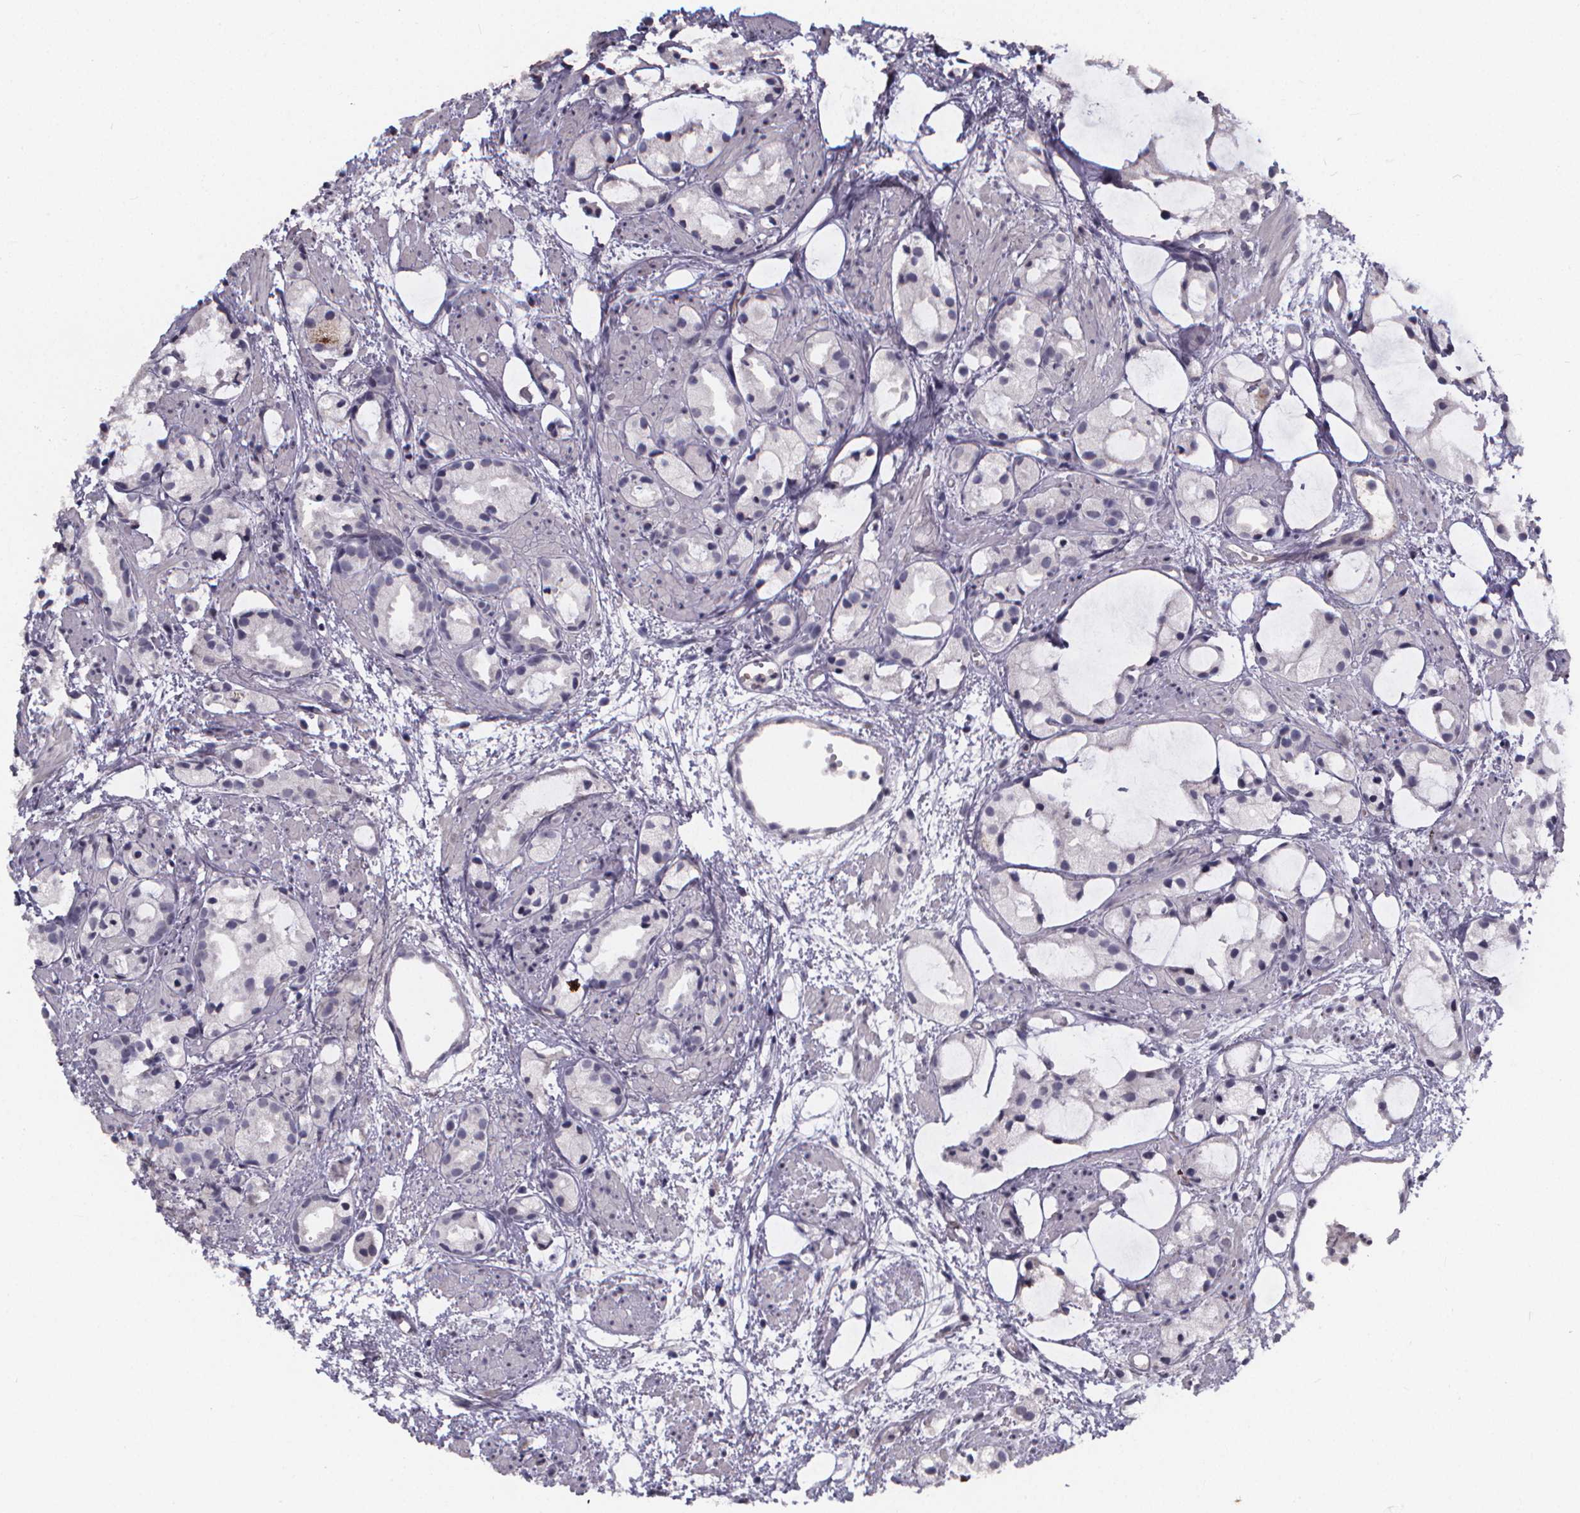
{"staining": {"intensity": "negative", "quantity": "none", "location": "none"}, "tissue": "prostate cancer", "cell_type": "Tumor cells", "image_type": "cancer", "snomed": [{"axis": "morphology", "description": "Adenocarcinoma, High grade"}, {"axis": "topography", "description": "Prostate"}], "caption": "This is an immunohistochemistry (IHC) histopathology image of human prostate adenocarcinoma (high-grade). There is no positivity in tumor cells.", "gene": "AGT", "patient": {"sex": "male", "age": 85}}